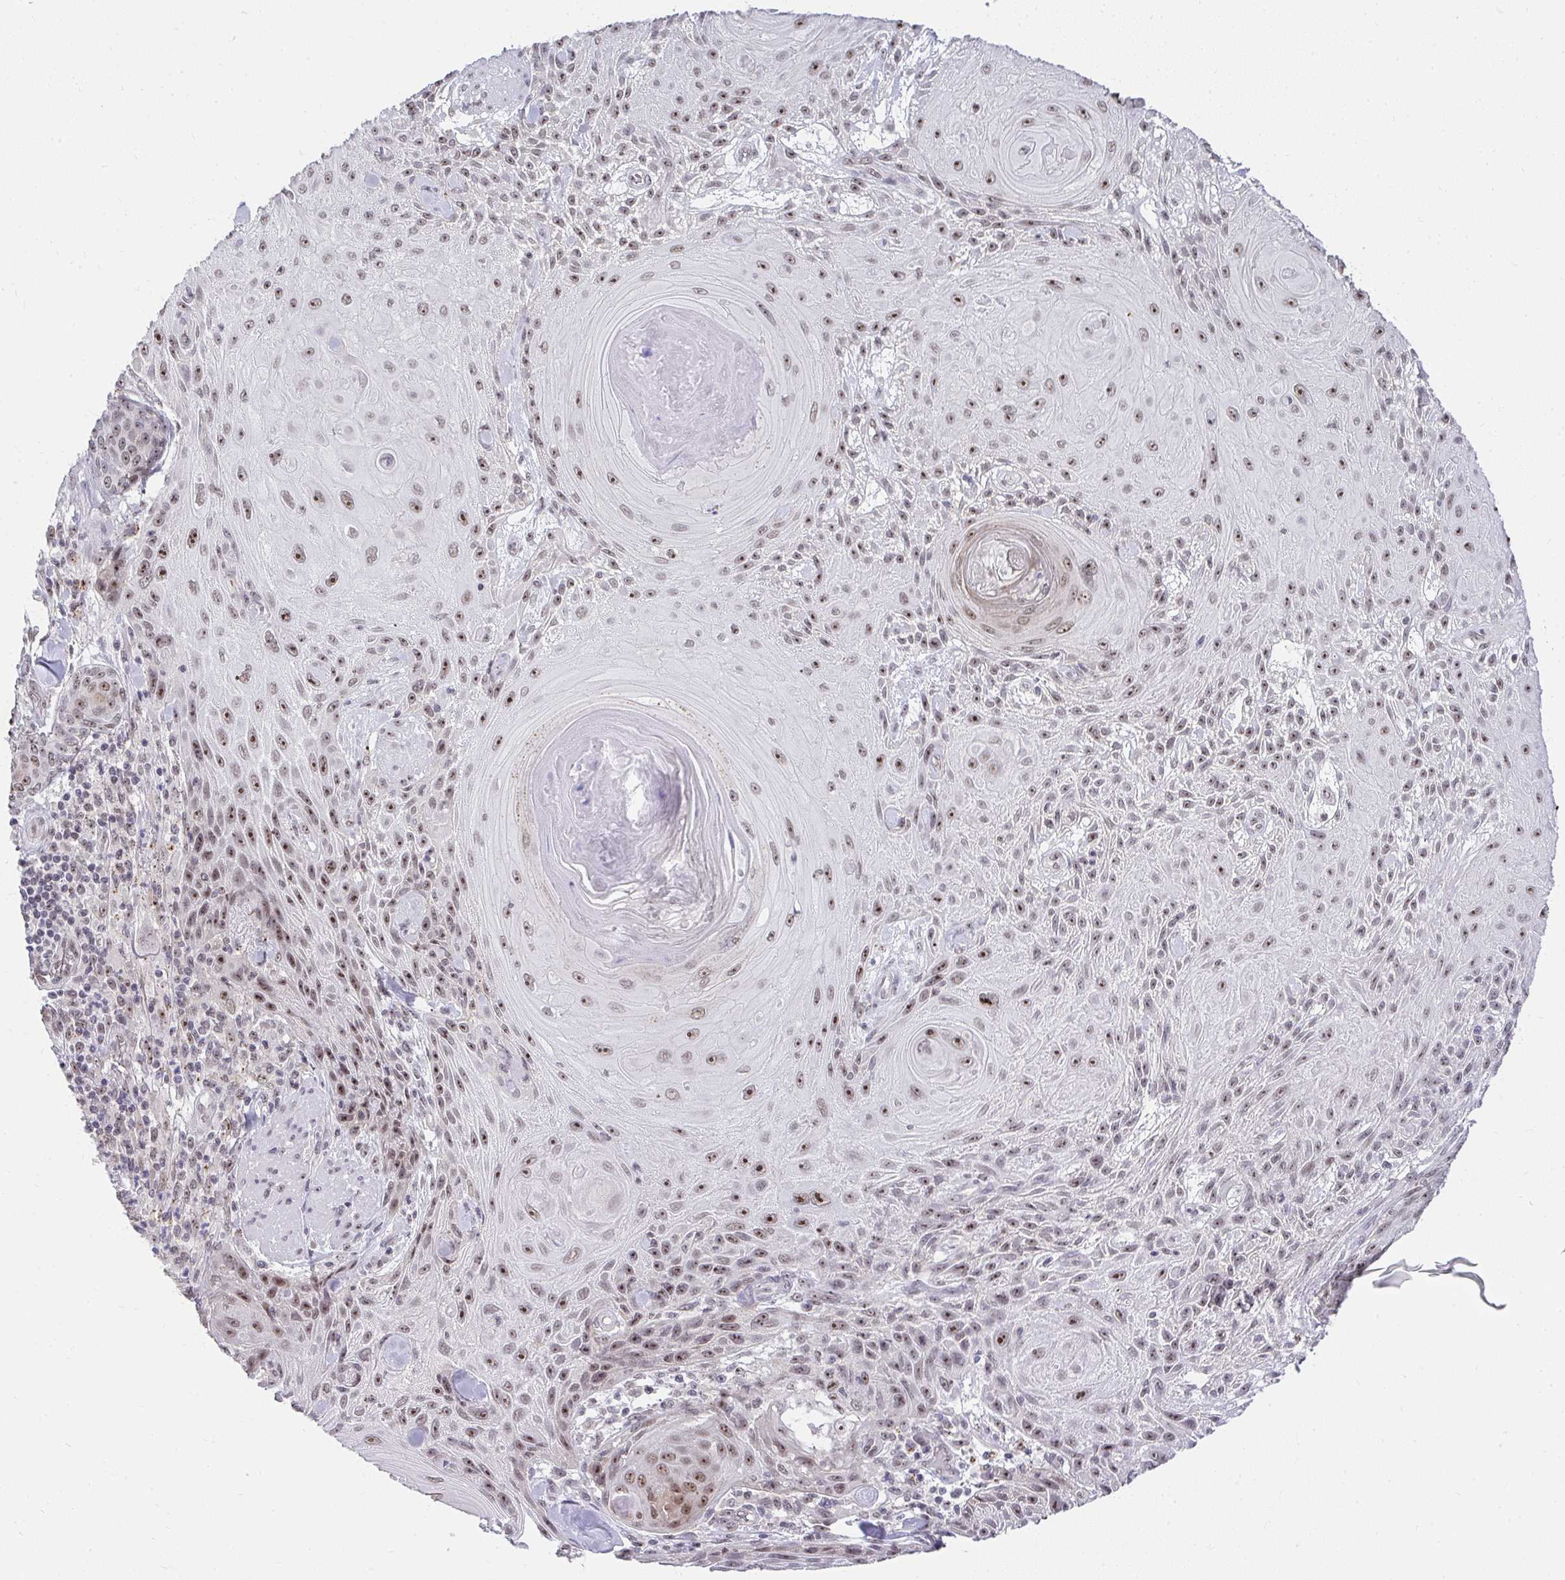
{"staining": {"intensity": "strong", "quantity": "25%-75%", "location": "nuclear"}, "tissue": "skin cancer", "cell_type": "Tumor cells", "image_type": "cancer", "snomed": [{"axis": "morphology", "description": "Squamous cell carcinoma, NOS"}, {"axis": "topography", "description": "Skin"}], "caption": "About 25%-75% of tumor cells in skin squamous cell carcinoma exhibit strong nuclear protein expression as visualized by brown immunohistochemical staining.", "gene": "HIRA", "patient": {"sex": "male", "age": 88}}